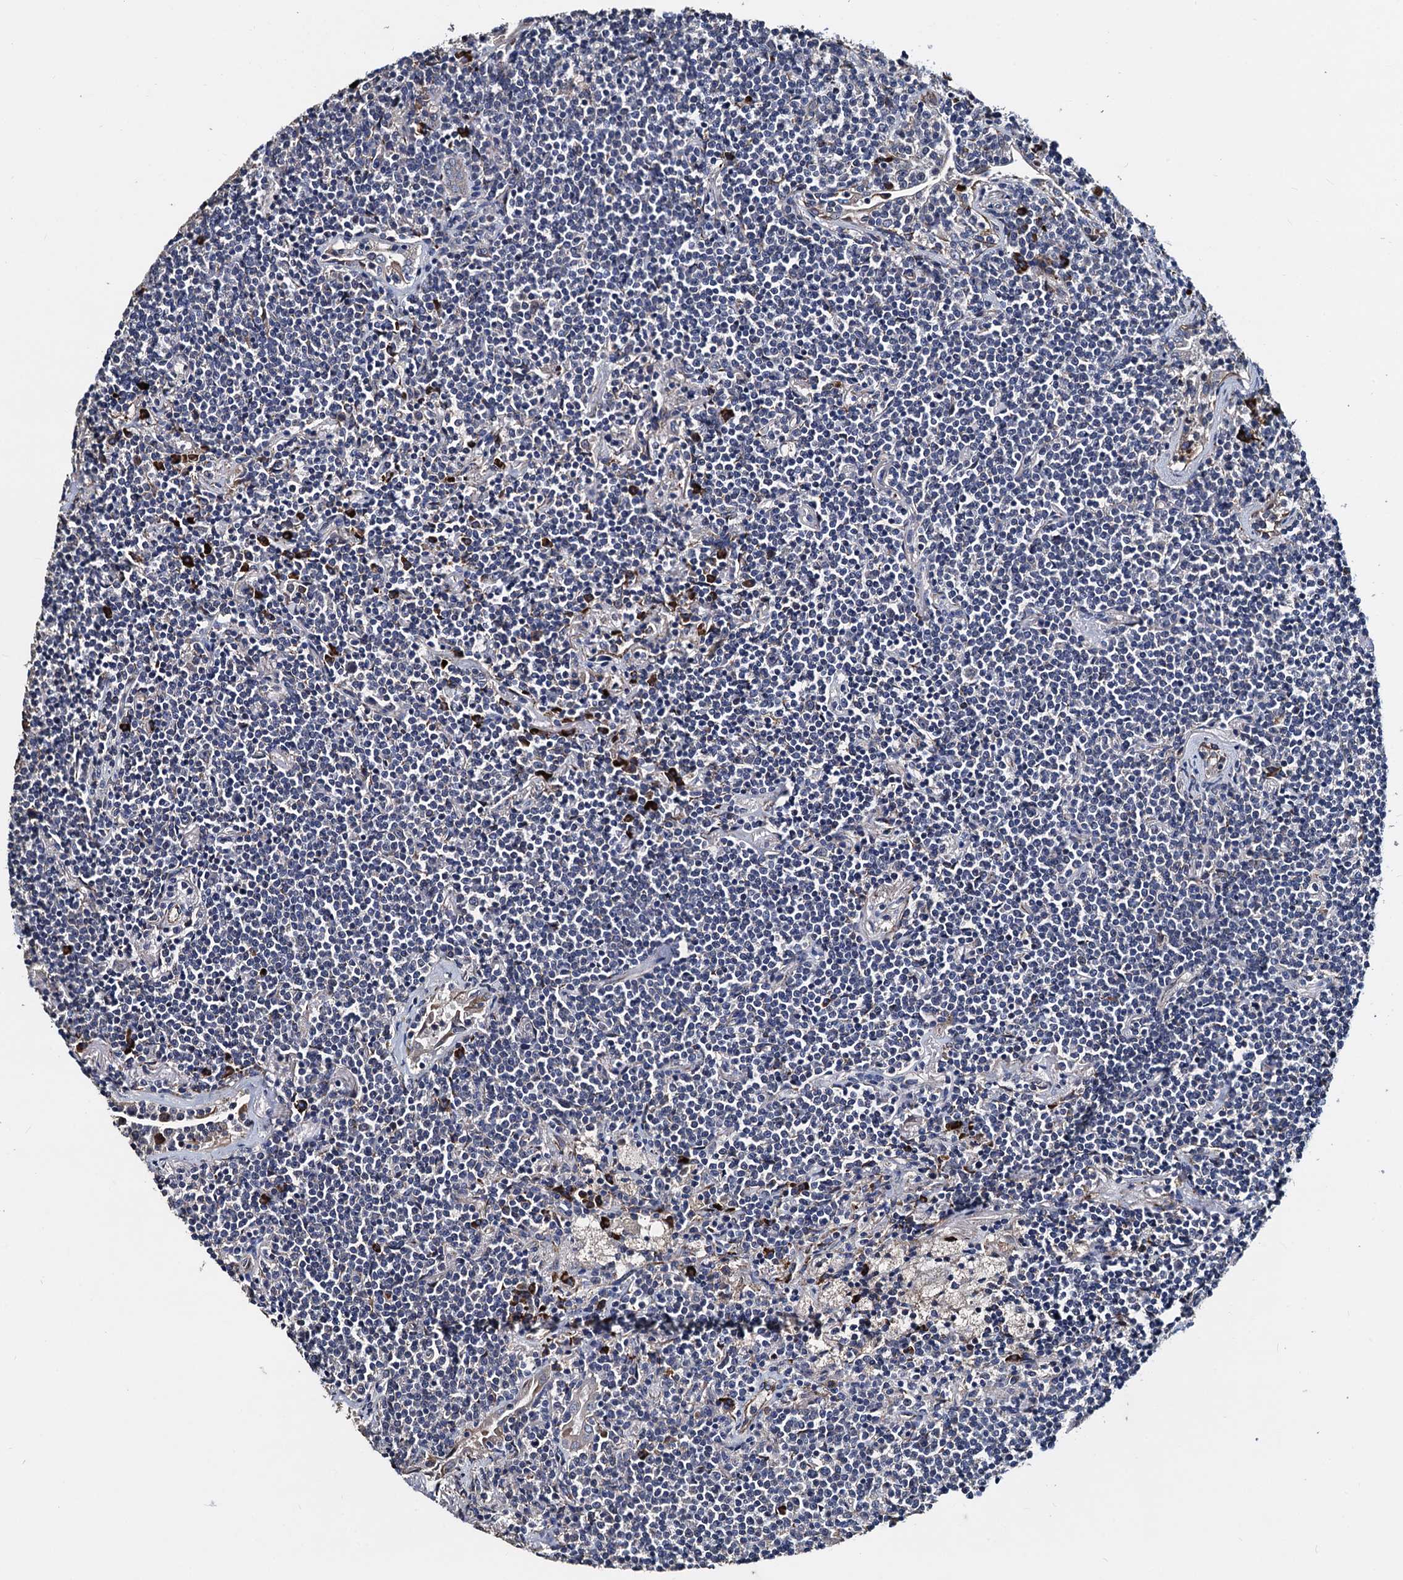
{"staining": {"intensity": "negative", "quantity": "none", "location": "none"}, "tissue": "lymphoma", "cell_type": "Tumor cells", "image_type": "cancer", "snomed": [{"axis": "morphology", "description": "Malignant lymphoma, non-Hodgkin's type, Low grade"}, {"axis": "topography", "description": "Lung"}], "caption": "Human lymphoma stained for a protein using IHC reveals no expression in tumor cells.", "gene": "AKAP11", "patient": {"sex": "female", "age": 71}}